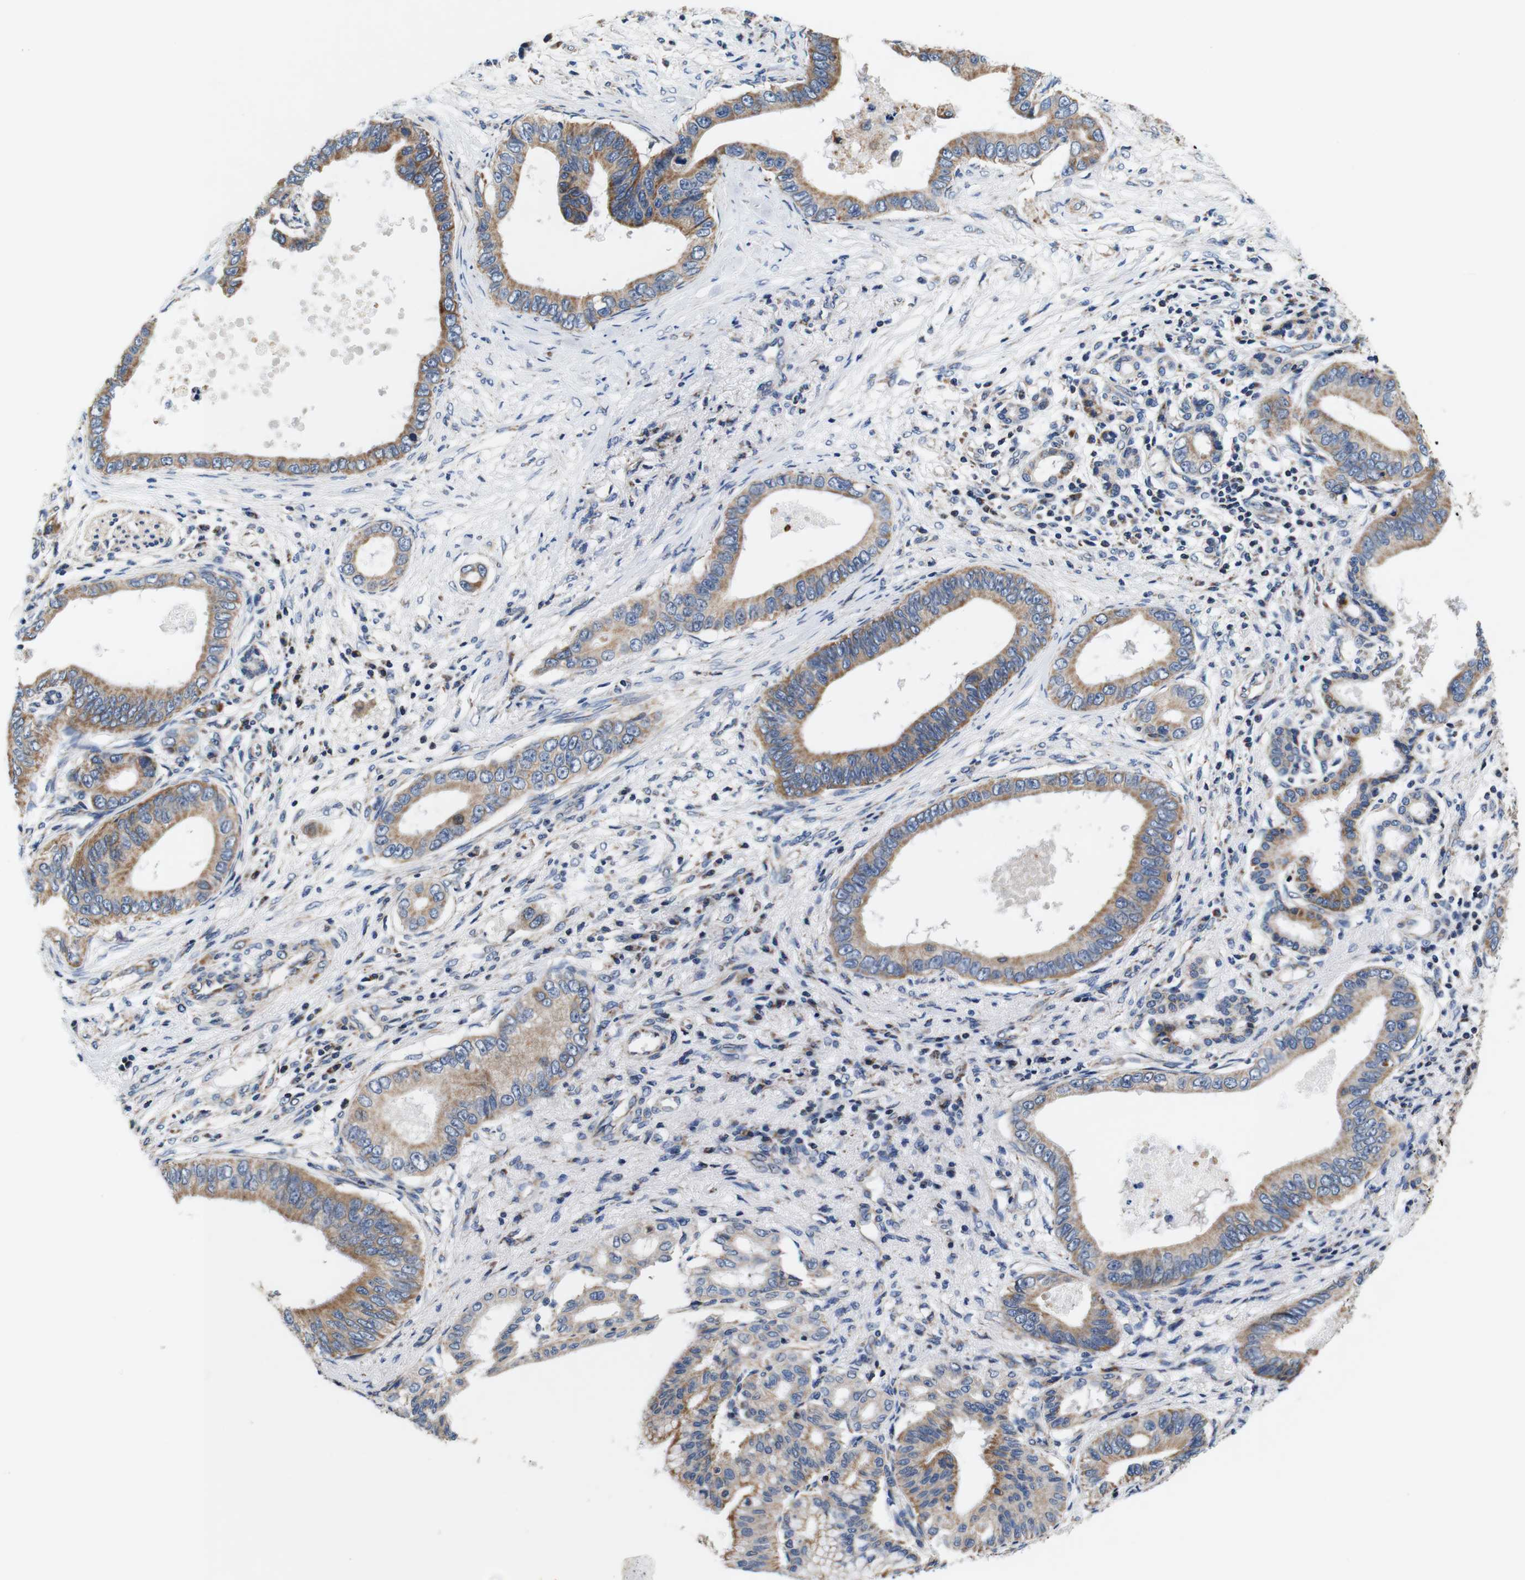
{"staining": {"intensity": "moderate", "quantity": ">75%", "location": "cytoplasmic/membranous"}, "tissue": "pancreatic cancer", "cell_type": "Tumor cells", "image_type": "cancer", "snomed": [{"axis": "morphology", "description": "Adenocarcinoma, NOS"}, {"axis": "topography", "description": "Pancreas"}], "caption": "IHC (DAB (3,3'-diaminobenzidine)) staining of pancreatic cancer shows moderate cytoplasmic/membranous protein positivity in approximately >75% of tumor cells.", "gene": "LRP4", "patient": {"sex": "male", "age": 77}}